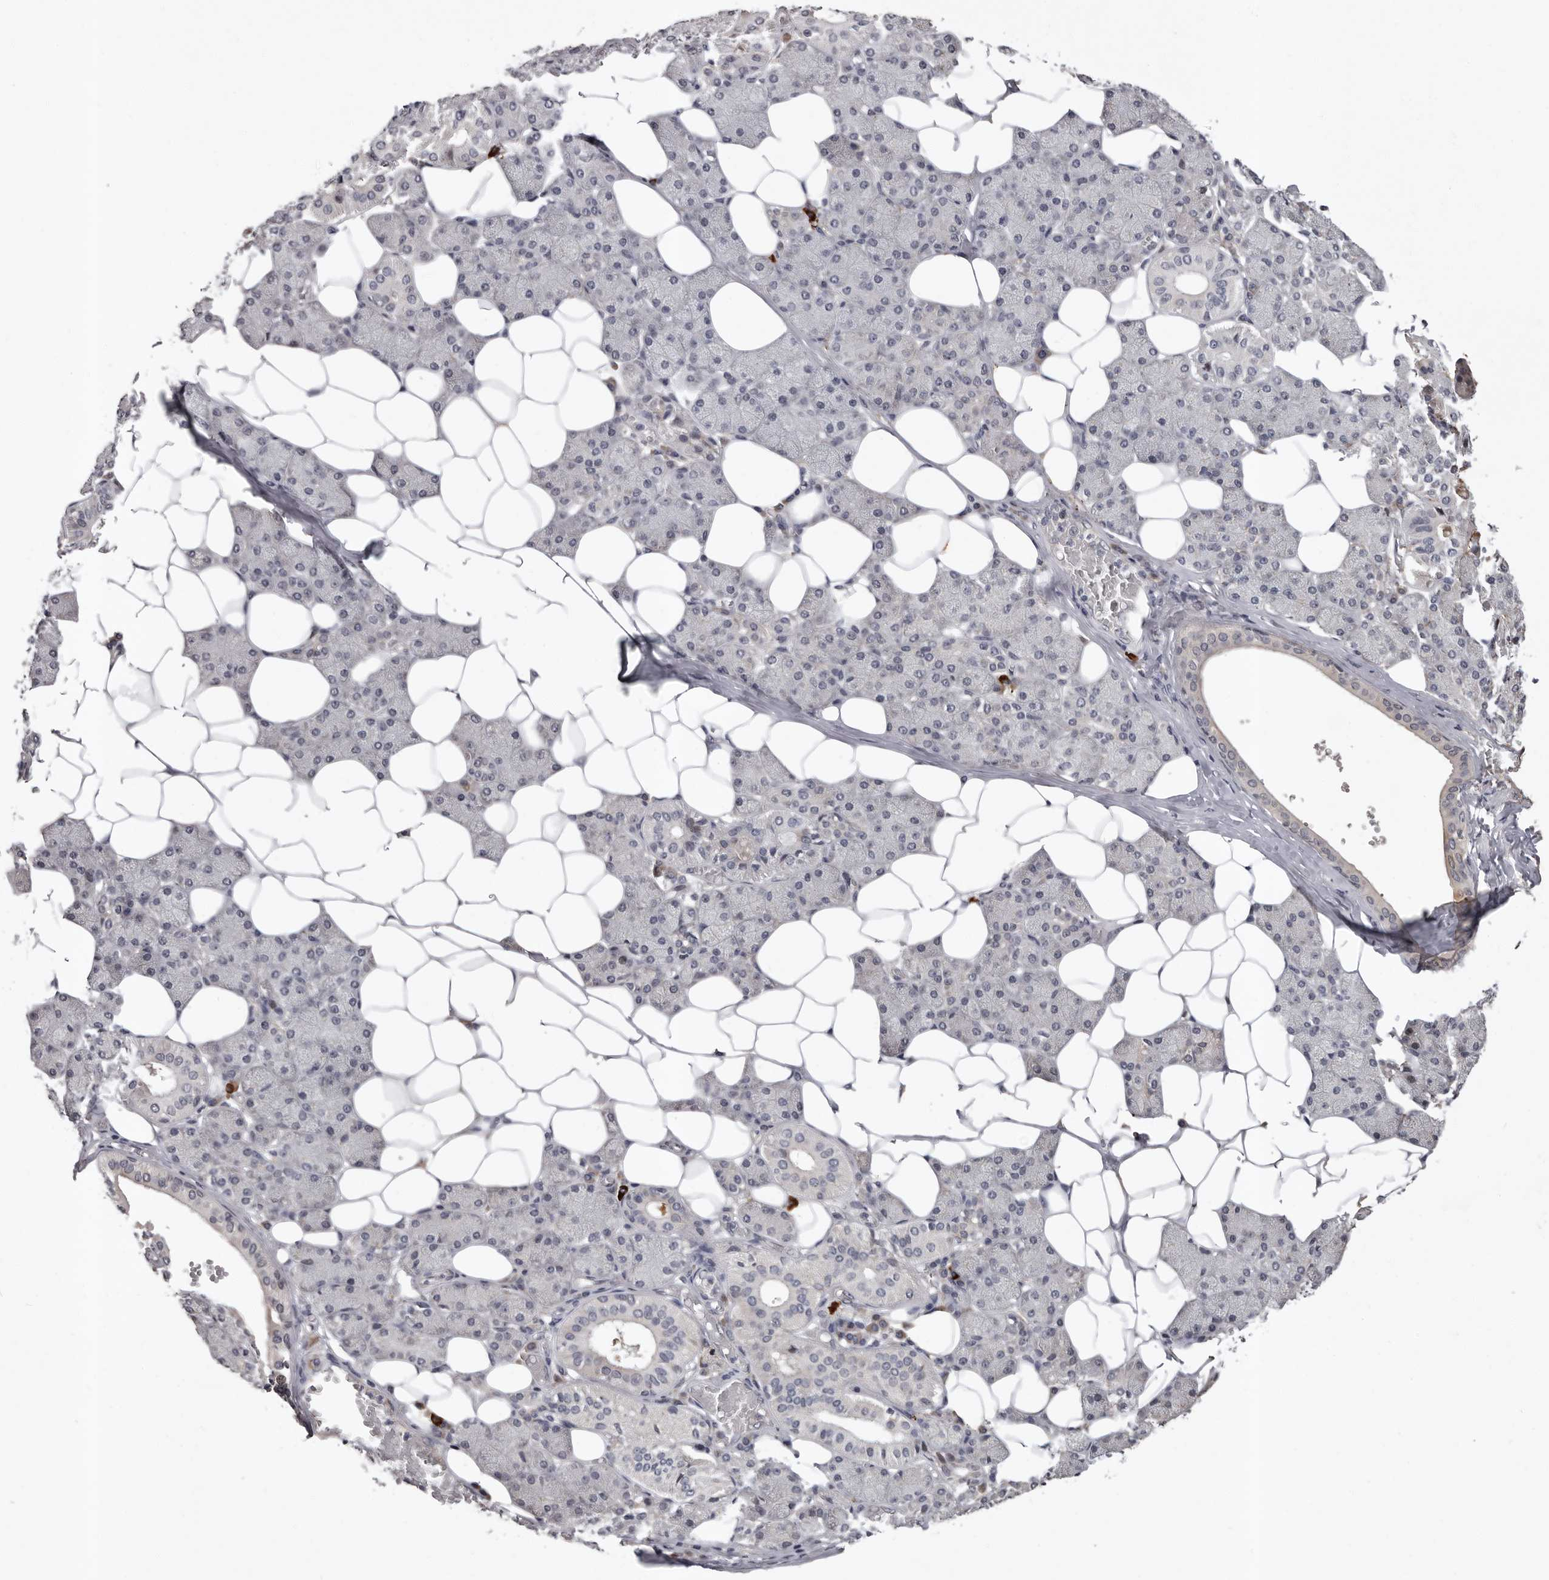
{"staining": {"intensity": "weak", "quantity": "<25%", "location": "cytoplasmic/membranous"}, "tissue": "salivary gland", "cell_type": "Glandular cells", "image_type": "normal", "snomed": [{"axis": "morphology", "description": "Normal tissue, NOS"}, {"axis": "topography", "description": "Salivary gland"}], "caption": "This is an immunohistochemistry (IHC) image of benign human salivary gland. There is no positivity in glandular cells.", "gene": "MED8", "patient": {"sex": "female", "age": 33}}